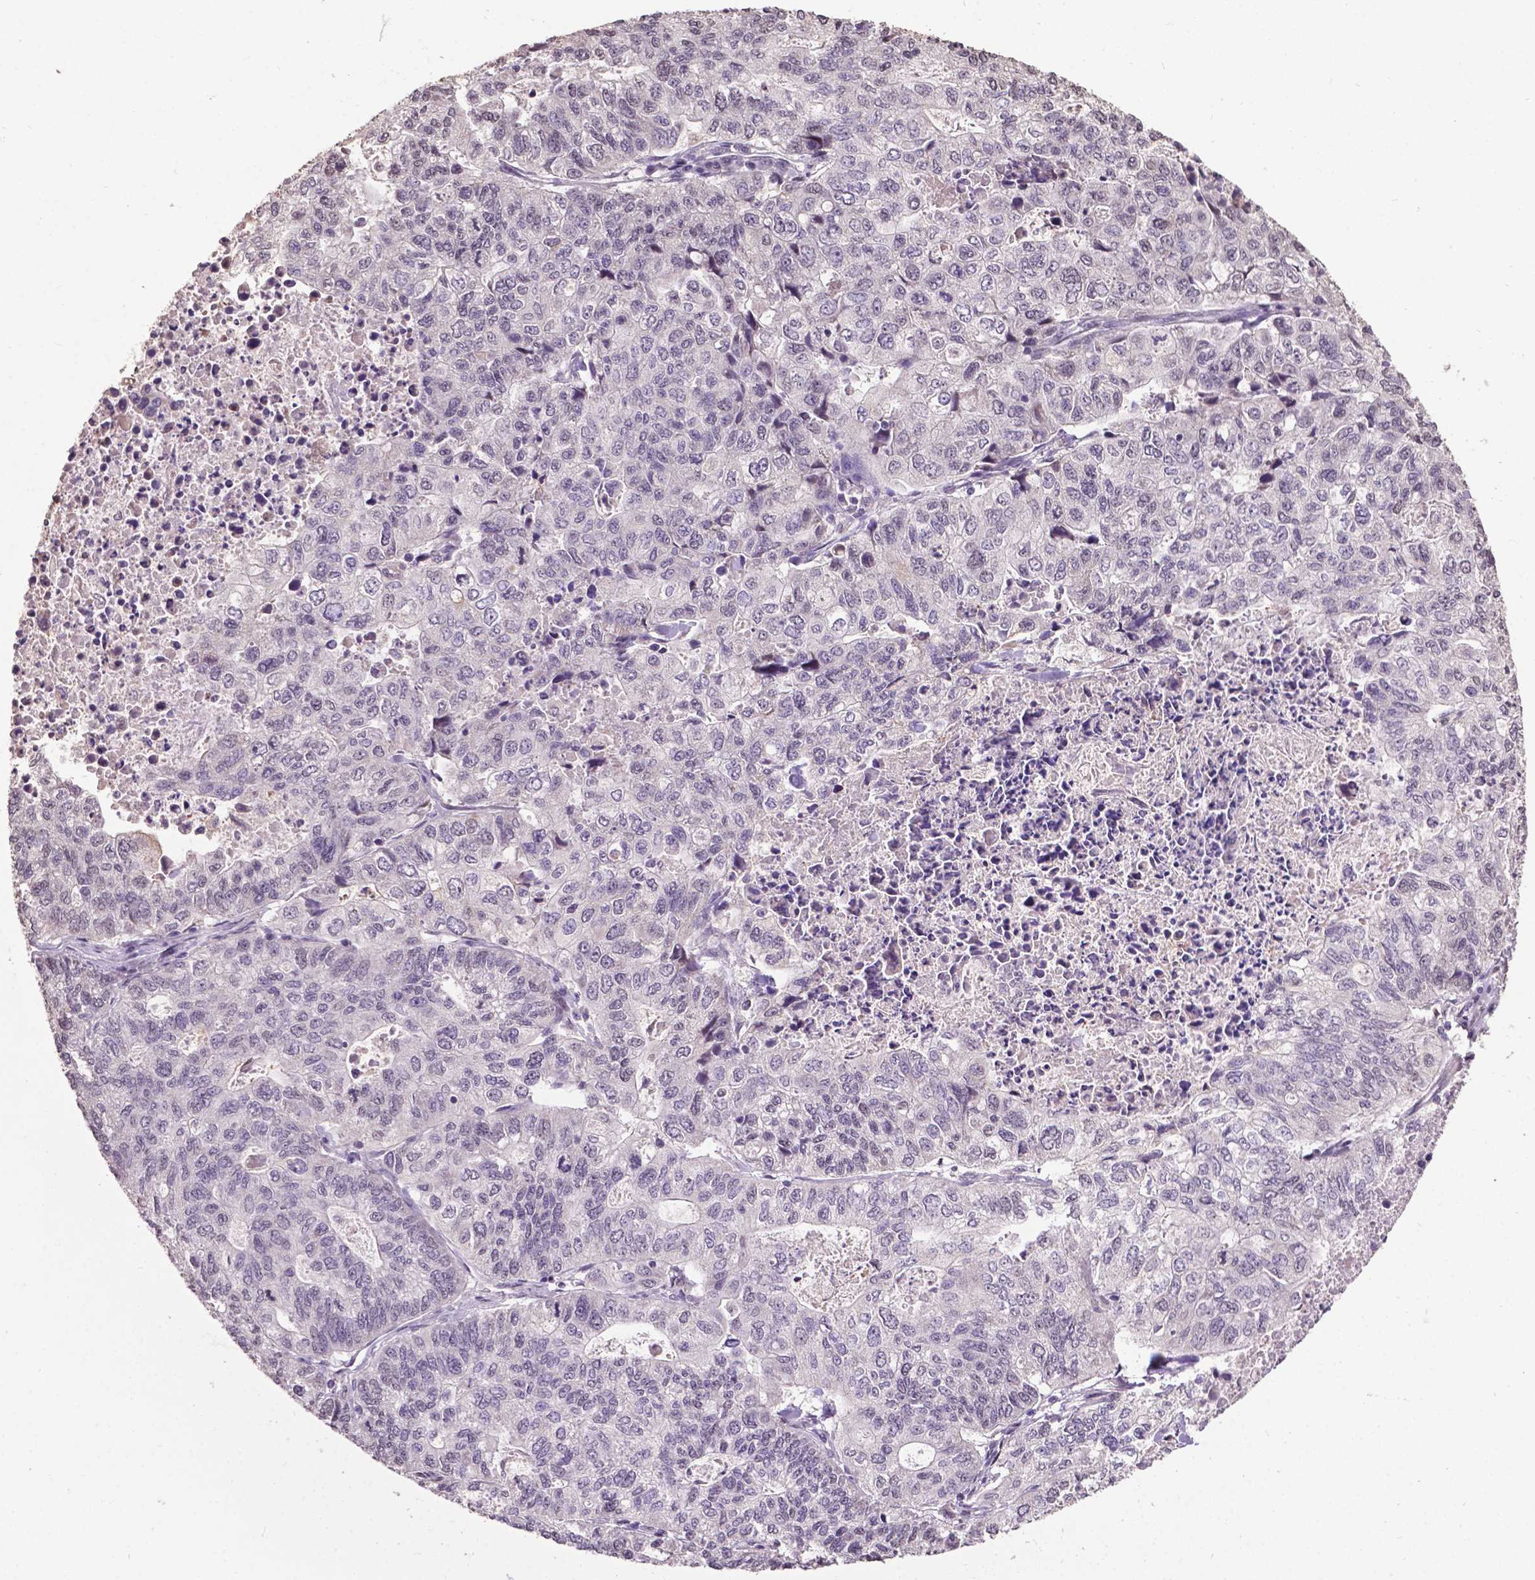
{"staining": {"intensity": "negative", "quantity": "none", "location": "none"}, "tissue": "stomach cancer", "cell_type": "Tumor cells", "image_type": "cancer", "snomed": [{"axis": "morphology", "description": "Adenocarcinoma, NOS"}, {"axis": "topography", "description": "Stomach, upper"}], "caption": "A photomicrograph of human stomach adenocarcinoma is negative for staining in tumor cells.", "gene": "GLRA2", "patient": {"sex": "female", "age": 67}}